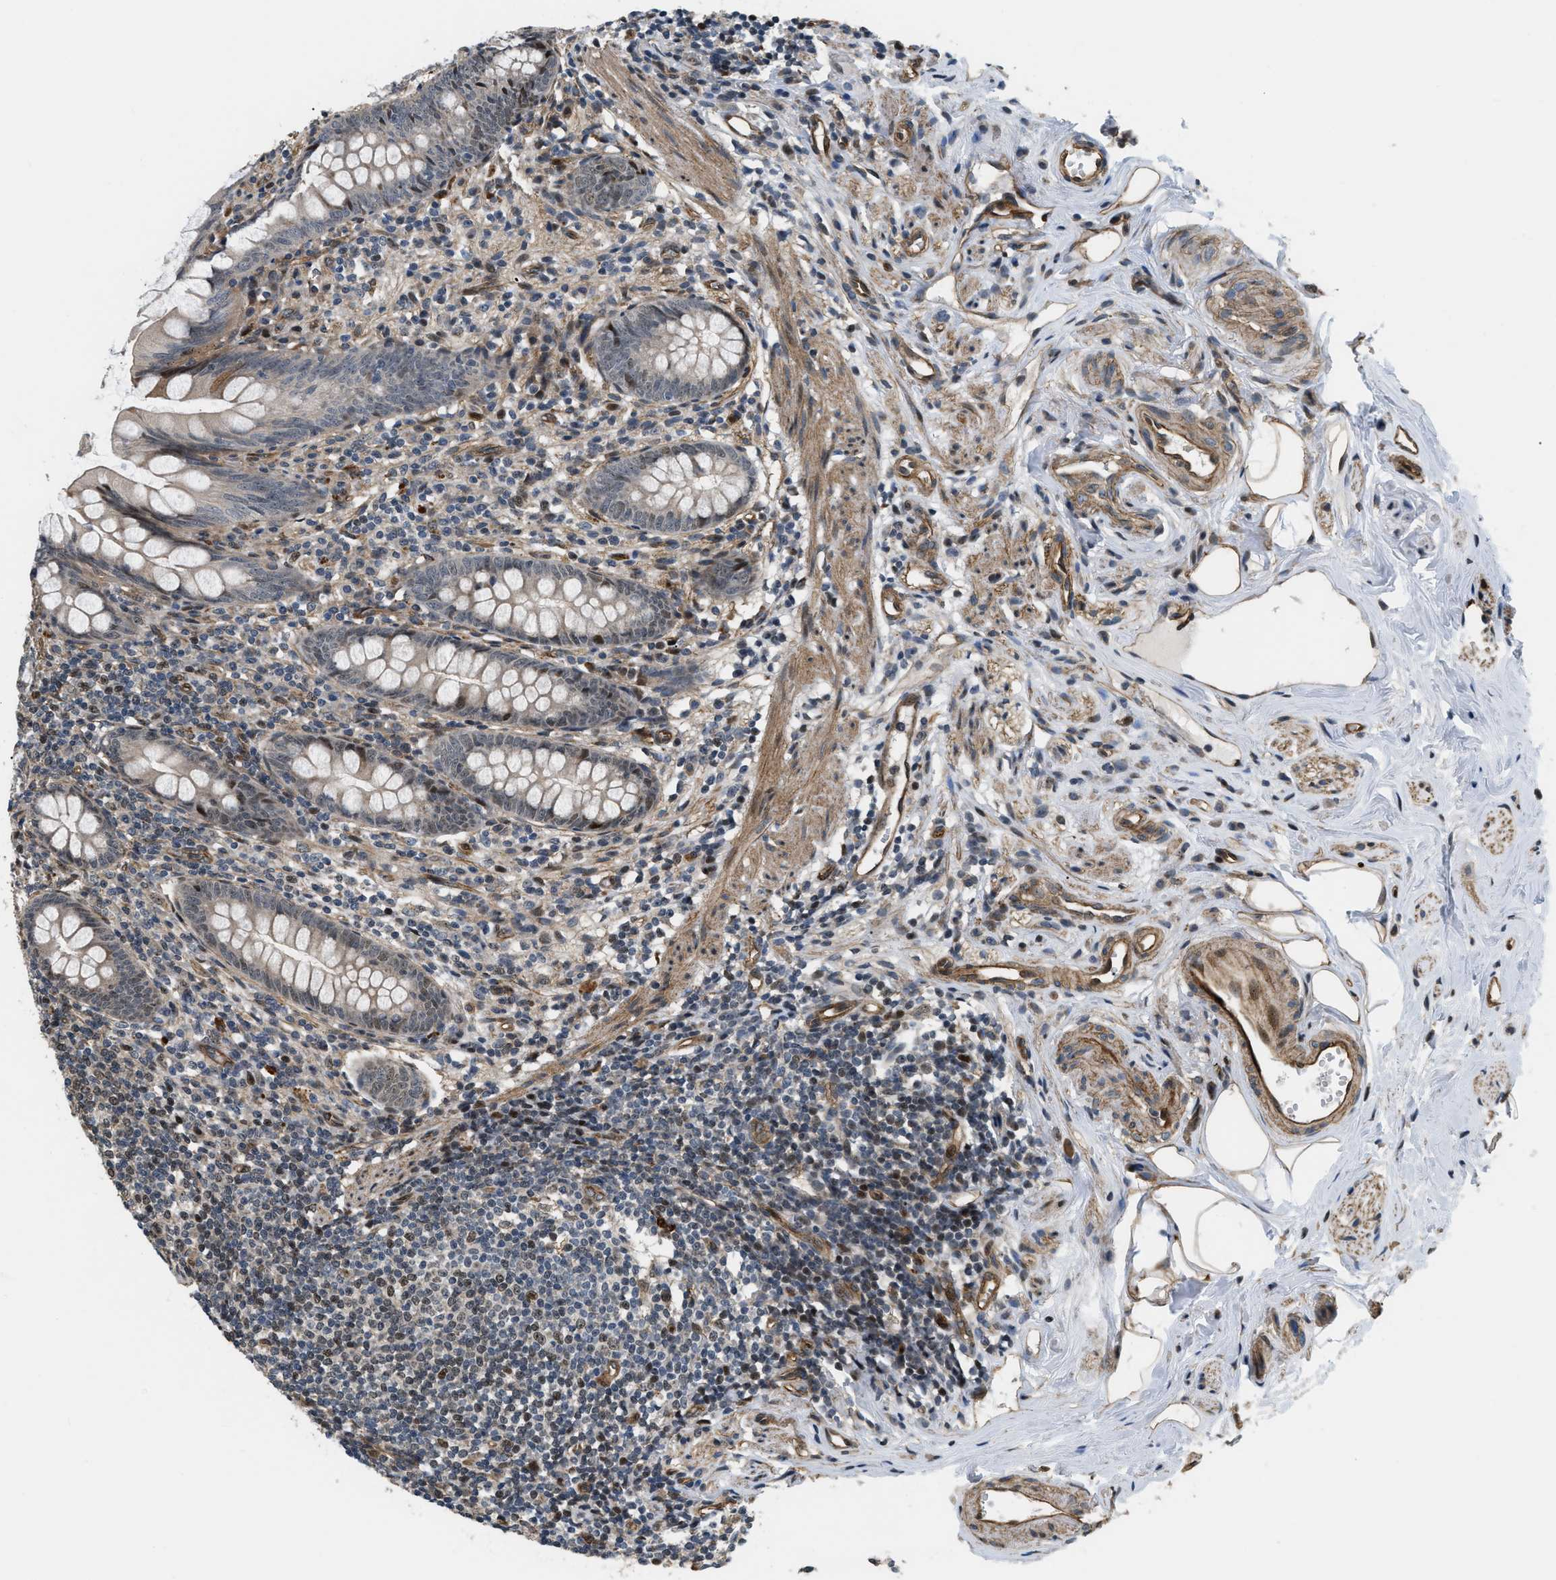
{"staining": {"intensity": "moderate", "quantity": "<25%", "location": "cytoplasmic/membranous,nuclear"}, "tissue": "appendix", "cell_type": "Glandular cells", "image_type": "normal", "snomed": [{"axis": "morphology", "description": "Normal tissue, NOS"}, {"axis": "topography", "description": "Appendix"}], "caption": "A photomicrograph of appendix stained for a protein displays moderate cytoplasmic/membranous,nuclear brown staining in glandular cells.", "gene": "LTA4H", "patient": {"sex": "female", "age": 77}}